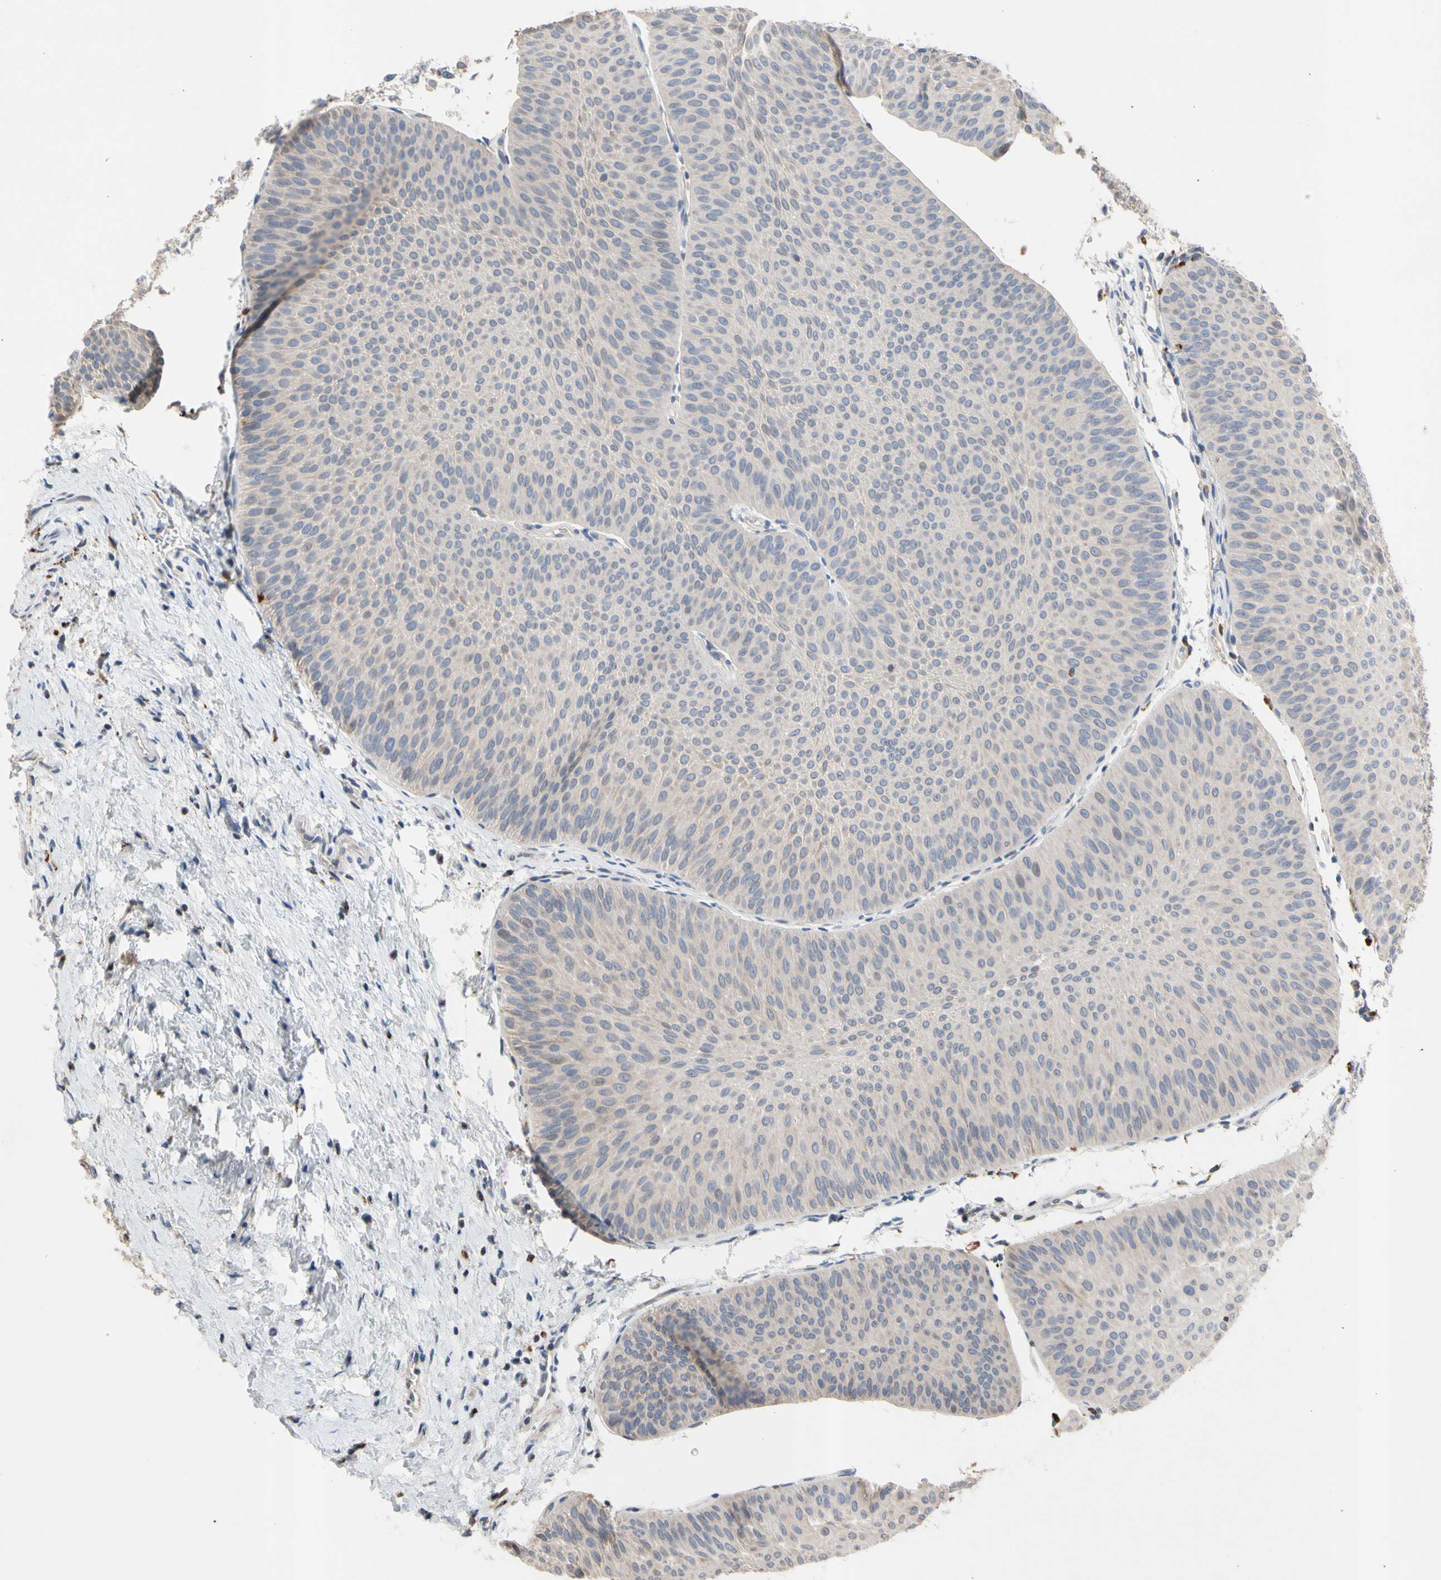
{"staining": {"intensity": "weak", "quantity": "<25%", "location": "cytoplasmic/membranous"}, "tissue": "urothelial cancer", "cell_type": "Tumor cells", "image_type": "cancer", "snomed": [{"axis": "morphology", "description": "Urothelial carcinoma, Low grade"}, {"axis": "topography", "description": "Urinary bladder"}], "caption": "The micrograph exhibits no significant staining in tumor cells of low-grade urothelial carcinoma. (Stains: DAB immunohistochemistry with hematoxylin counter stain, Microscopy: brightfield microscopy at high magnification).", "gene": "ADA2", "patient": {"sex": "female", "age": 60}}